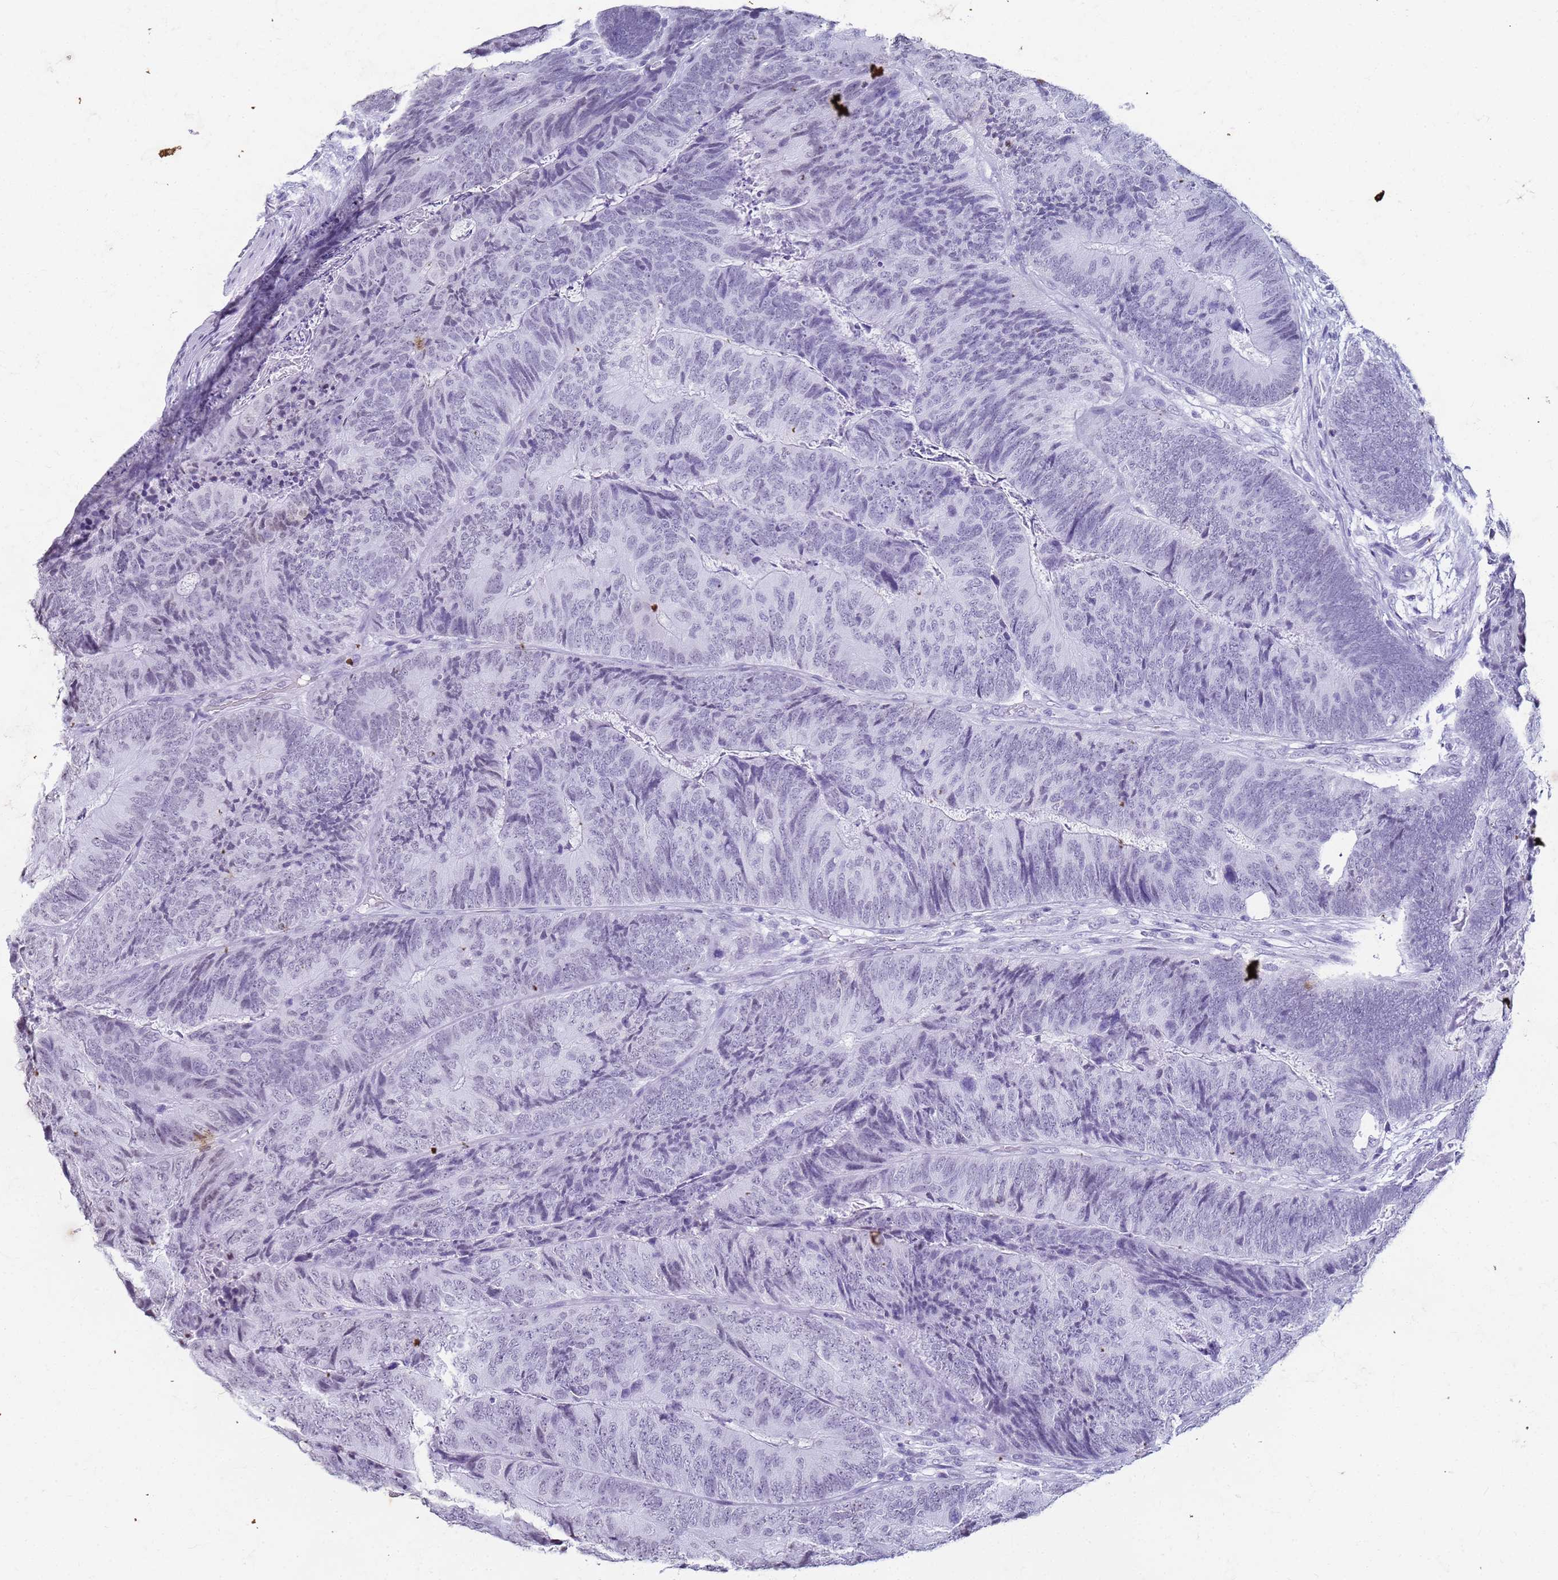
{"staining": {"intensity": "negative", "quantity": "none", "location": "none"}, "tissue": "colorectal cancer", "cell_type": "Tumor cells", "image_type": "cancer", "snomed": [{"axis": "morphology", "description": "Adenocarcinoma, NOS"}, {"axis": "topography", "description": "Colon"}], "caption": "Immunohistochemical staining of human colorectal cancer (adenocarcinoma) displays no significant expression in tumor cells. The staining was performed using DAB to visualize the protein expression in brown, while the nuclei were stained in blue with hematoxylin (Magnification: 20x).", "gene": "SLC7A9", "patient": {"sex": "female", "age": 67}}